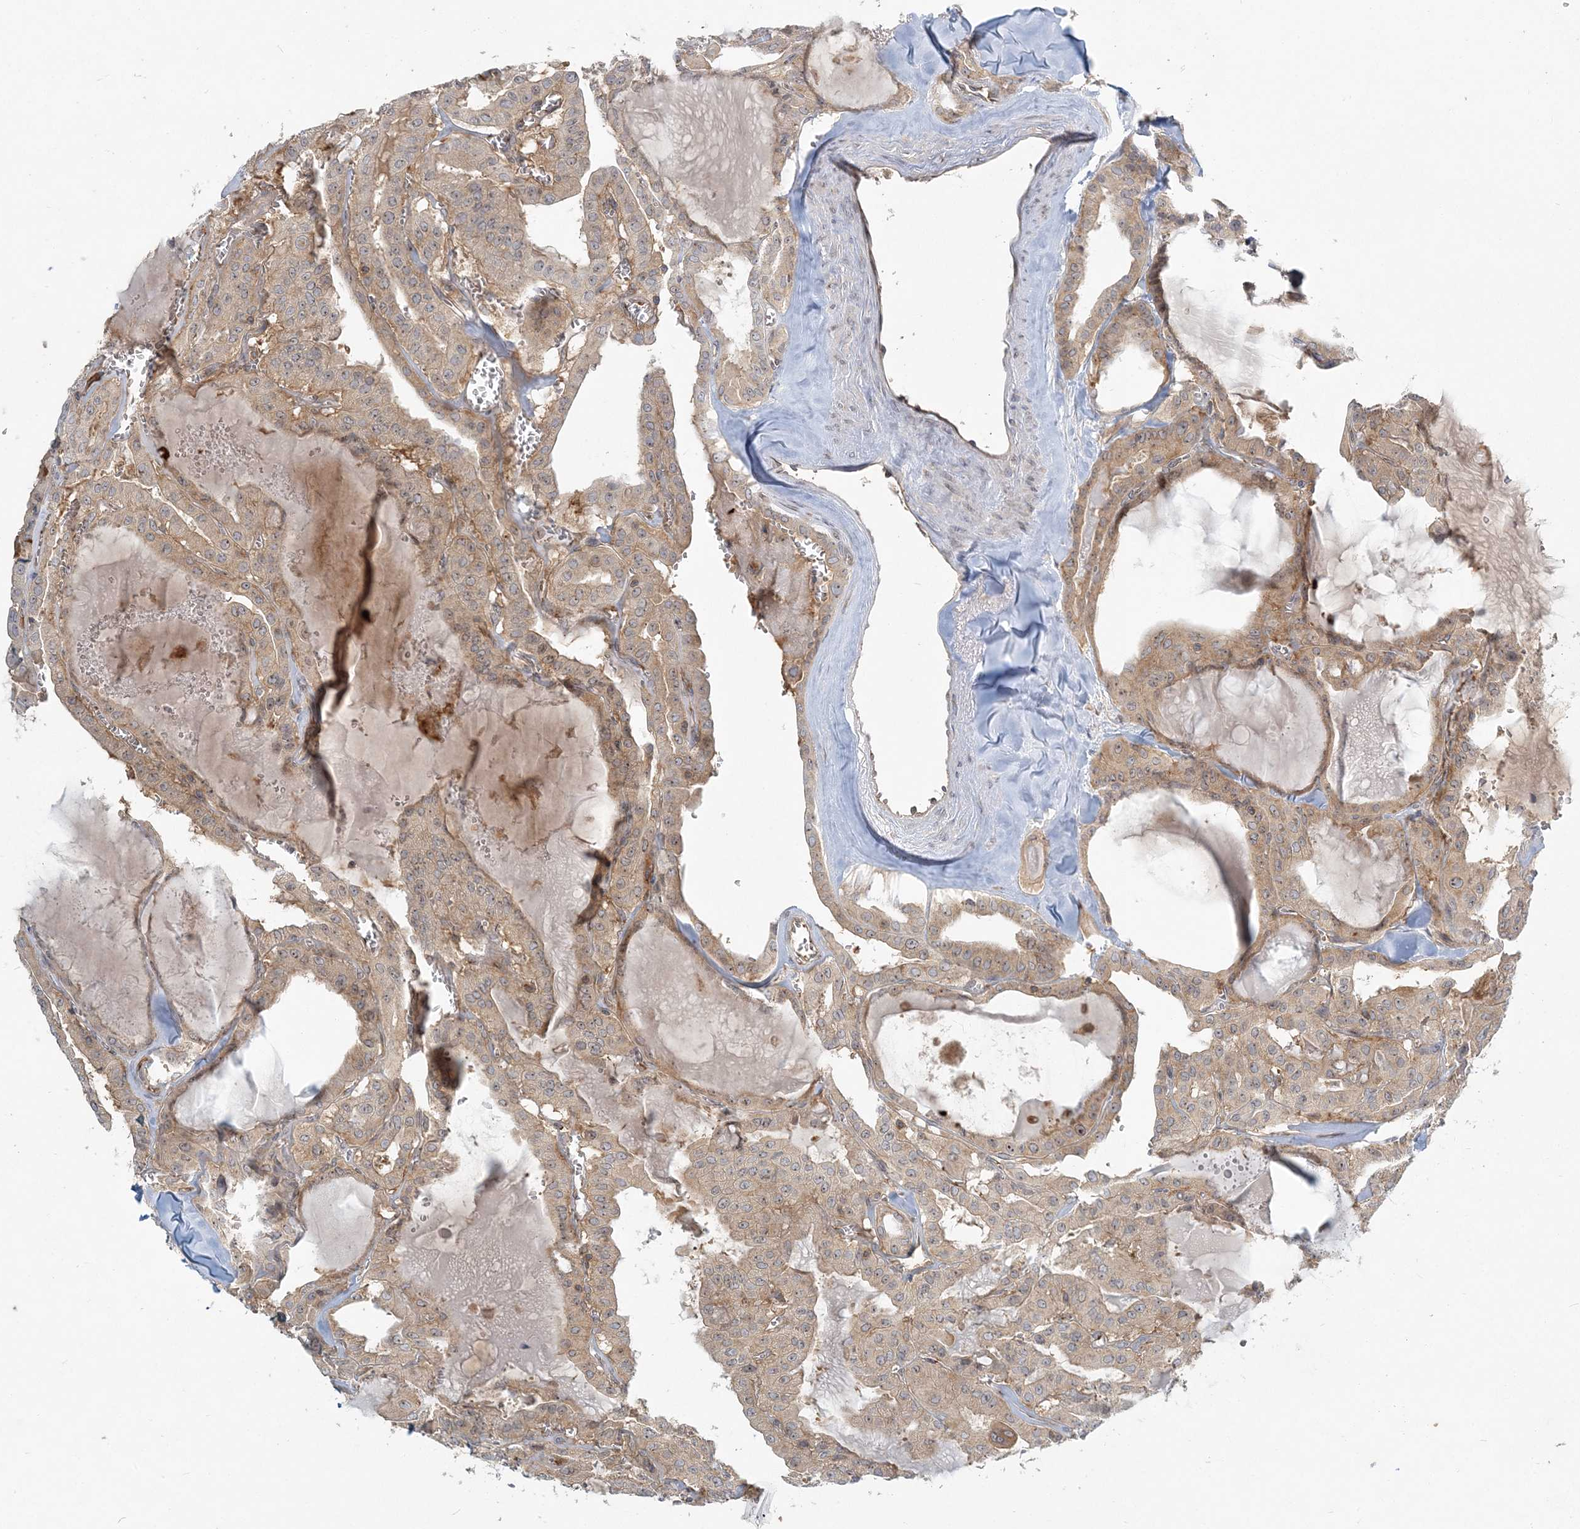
{"staining": {"intensity": "weak", "quantity": ">75%", "location": "cytoplasmic/membranous"}, "tissue": "thyroid cancer", "cell_type": "Tumor cells", "image_type": "cancer", "snomed": [{"axis": "morphology", "description": "Papillary adenocarcinoma, NOS"}, {"axis": "topography", "description": "Thyroid gland"}], "caption": "The histopathology image demonstrates staining of thyroid papillary adenocarcinoma, revealing weak cytoplasmic/membranous protein staining (brown color) within tumor cells. The protein of interest is stained brown, and the nuclei are stained in blue (DAB (3,3'-diaminobenzidine) IHC with brightfield microscopy, high magnification).", "gene": "AP1AR", "patient": {"sex": "male", "age": 52}}